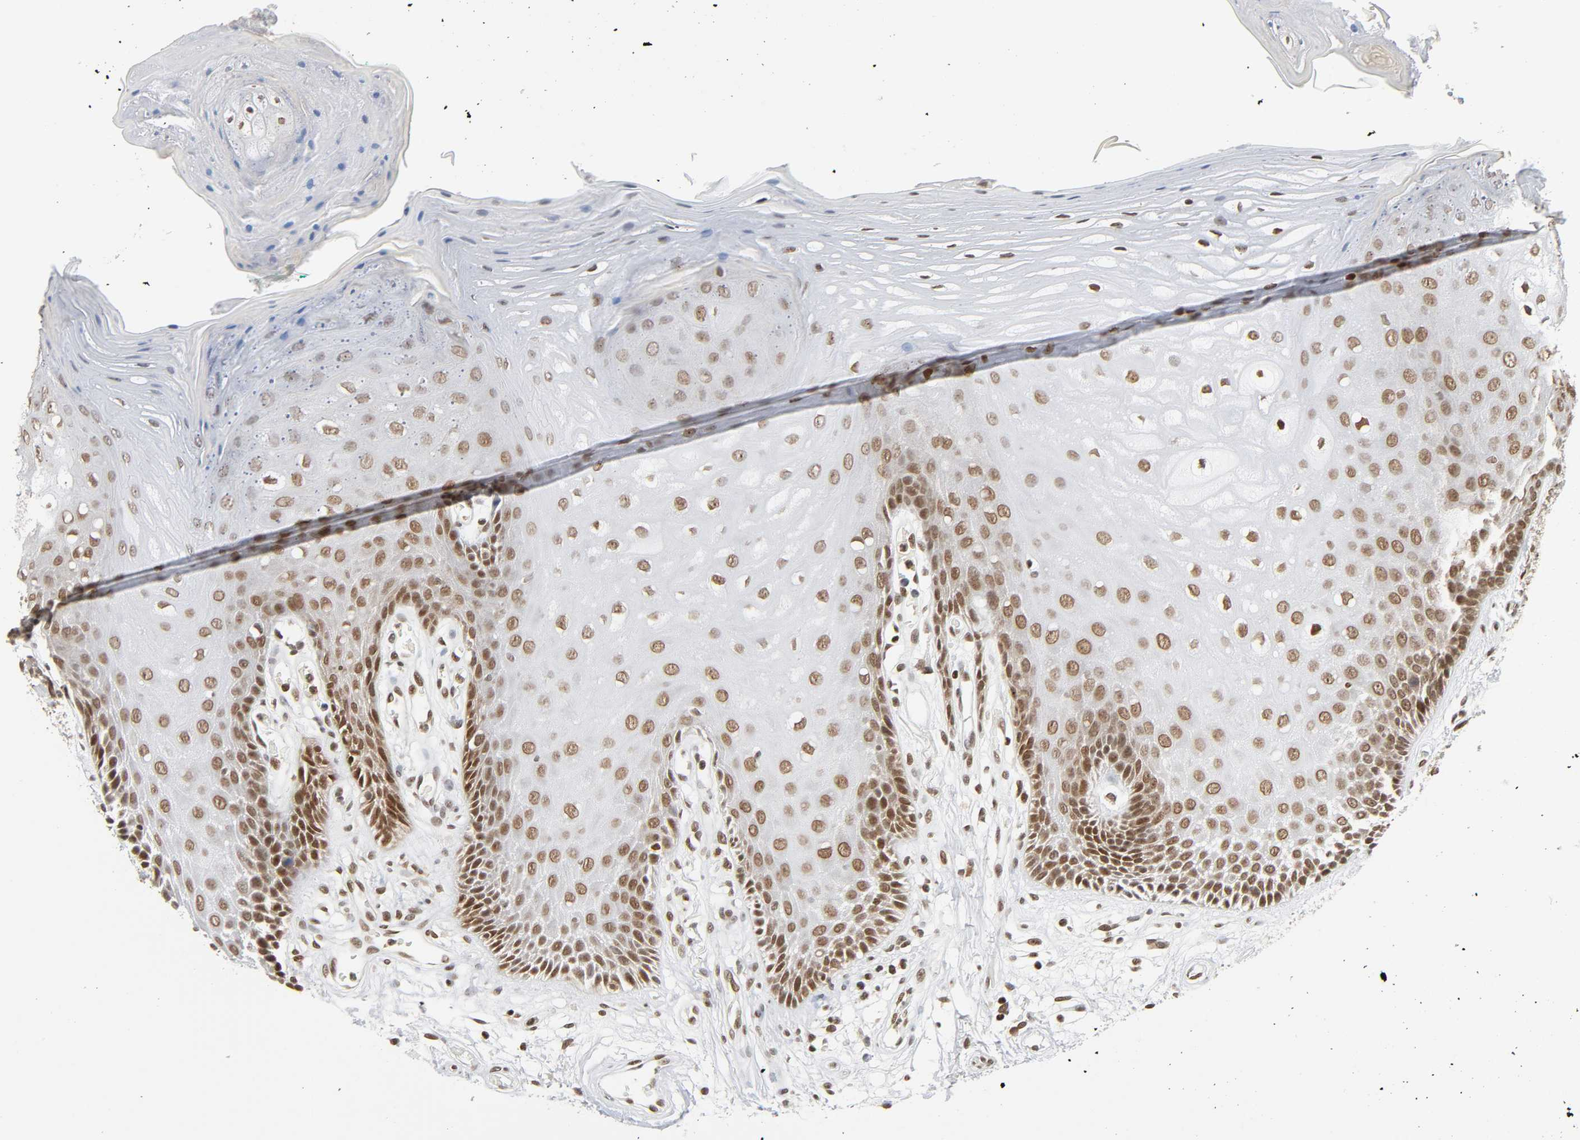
{"staining": {"intensity": "moderate", "quantity": ">75%", "location": "nuclear"}, "tissue": "oral mucosa", "cell_type": "Squamous epithelial cells", "image_type": "normal", "snomed": [{"axis": "morphology", "description": "Normal tissue, NOS"}, {"axis": "morphology", "description": "Squamous cell carcinoma, NOS"}, {"axis": "topography", "description": "Skeletal muscle"}, {"axis": "topography", "description": "Oral tissue"}, {"axis": "topography", "description": "Head-Neck"}], "caption": "Unremarkable oral mucosa was stained to show a protein in brown. There is medium levels of moderate nuclear positivity in about >75% of squamous epithelial cells.", "gene": "SUMO1", "patient": {"sex": "female", "age": 84}}